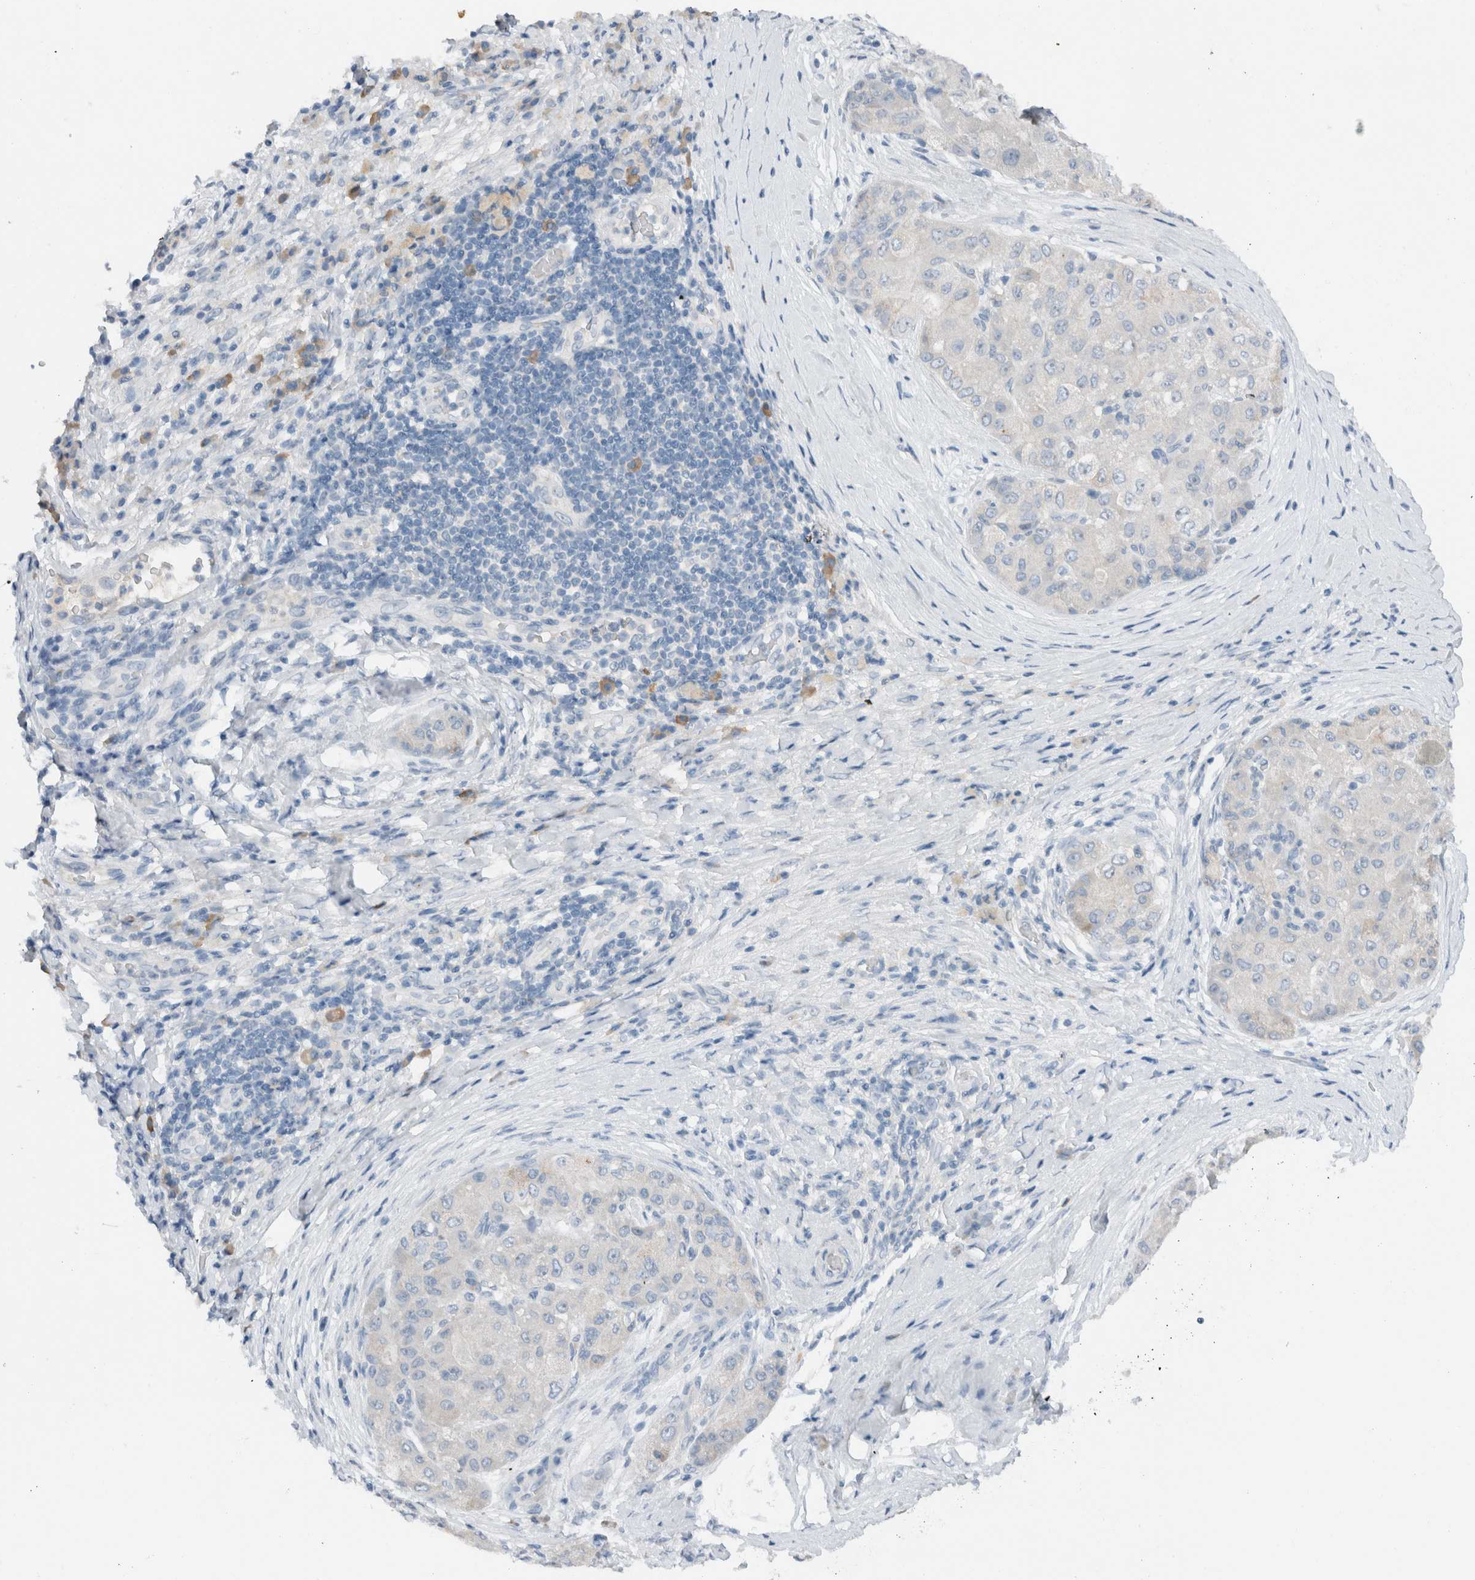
{"staining": {"intensity": "negative", "quantity": "none", "location": "none"}, "tissue": "liver cancer", "cell_type": "Tumor cells", "image_type": "cancer", "snomed": [{"axis": "morphology", "description": "Carcinoma, Hepatocellular, NOS"}, {"axis": "topography", "description": "Liver"}], "caption": "Immunohistochemistry micrograph of liver cancer (hepatocellular carcinoma) stained for a protein (brown), which reveals no positivity in tumor cells.", "gene": "DUOX1", "patient": {"sex": "male", "age": 80}}